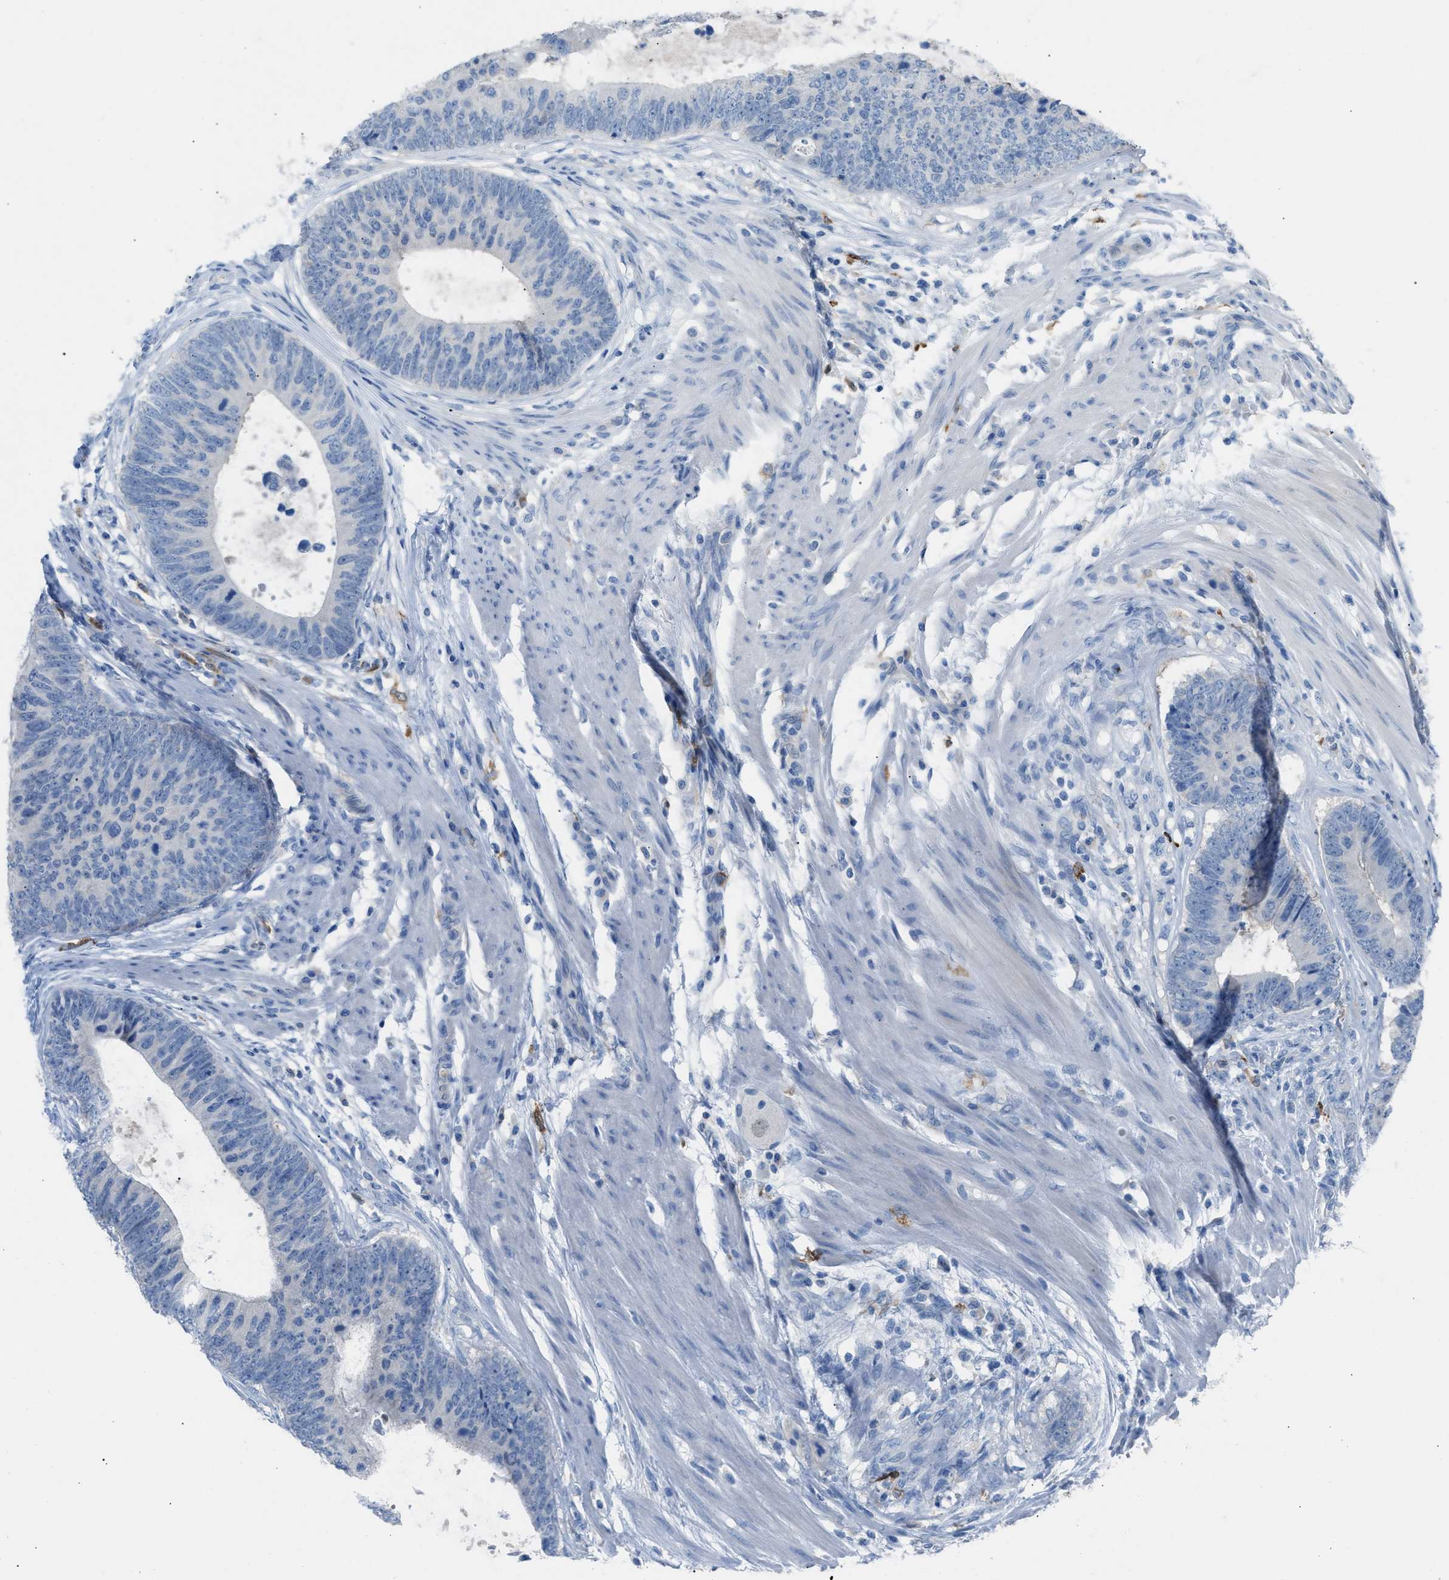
{"staining": {"intensity": "negative", "quantity": "none", "location": "none"}, "tissue": "colorectal cancer", "cell_type": "Tumor cells", "image_type": "cancer", "snomed": [{"axis": "morphology", "description": "Adenocarcinoma, NOS"}, {"axis": "topography", "description": "Colon"}], "caption": "There is no significant positivity in tumor cells of adenocarcinoma (colorectal). (DAB immunohistochemistry (IHC) with hematoxylin counter stain).", "gene": "CLEC10A", "patient": {"sex": "male", "age": 56}}